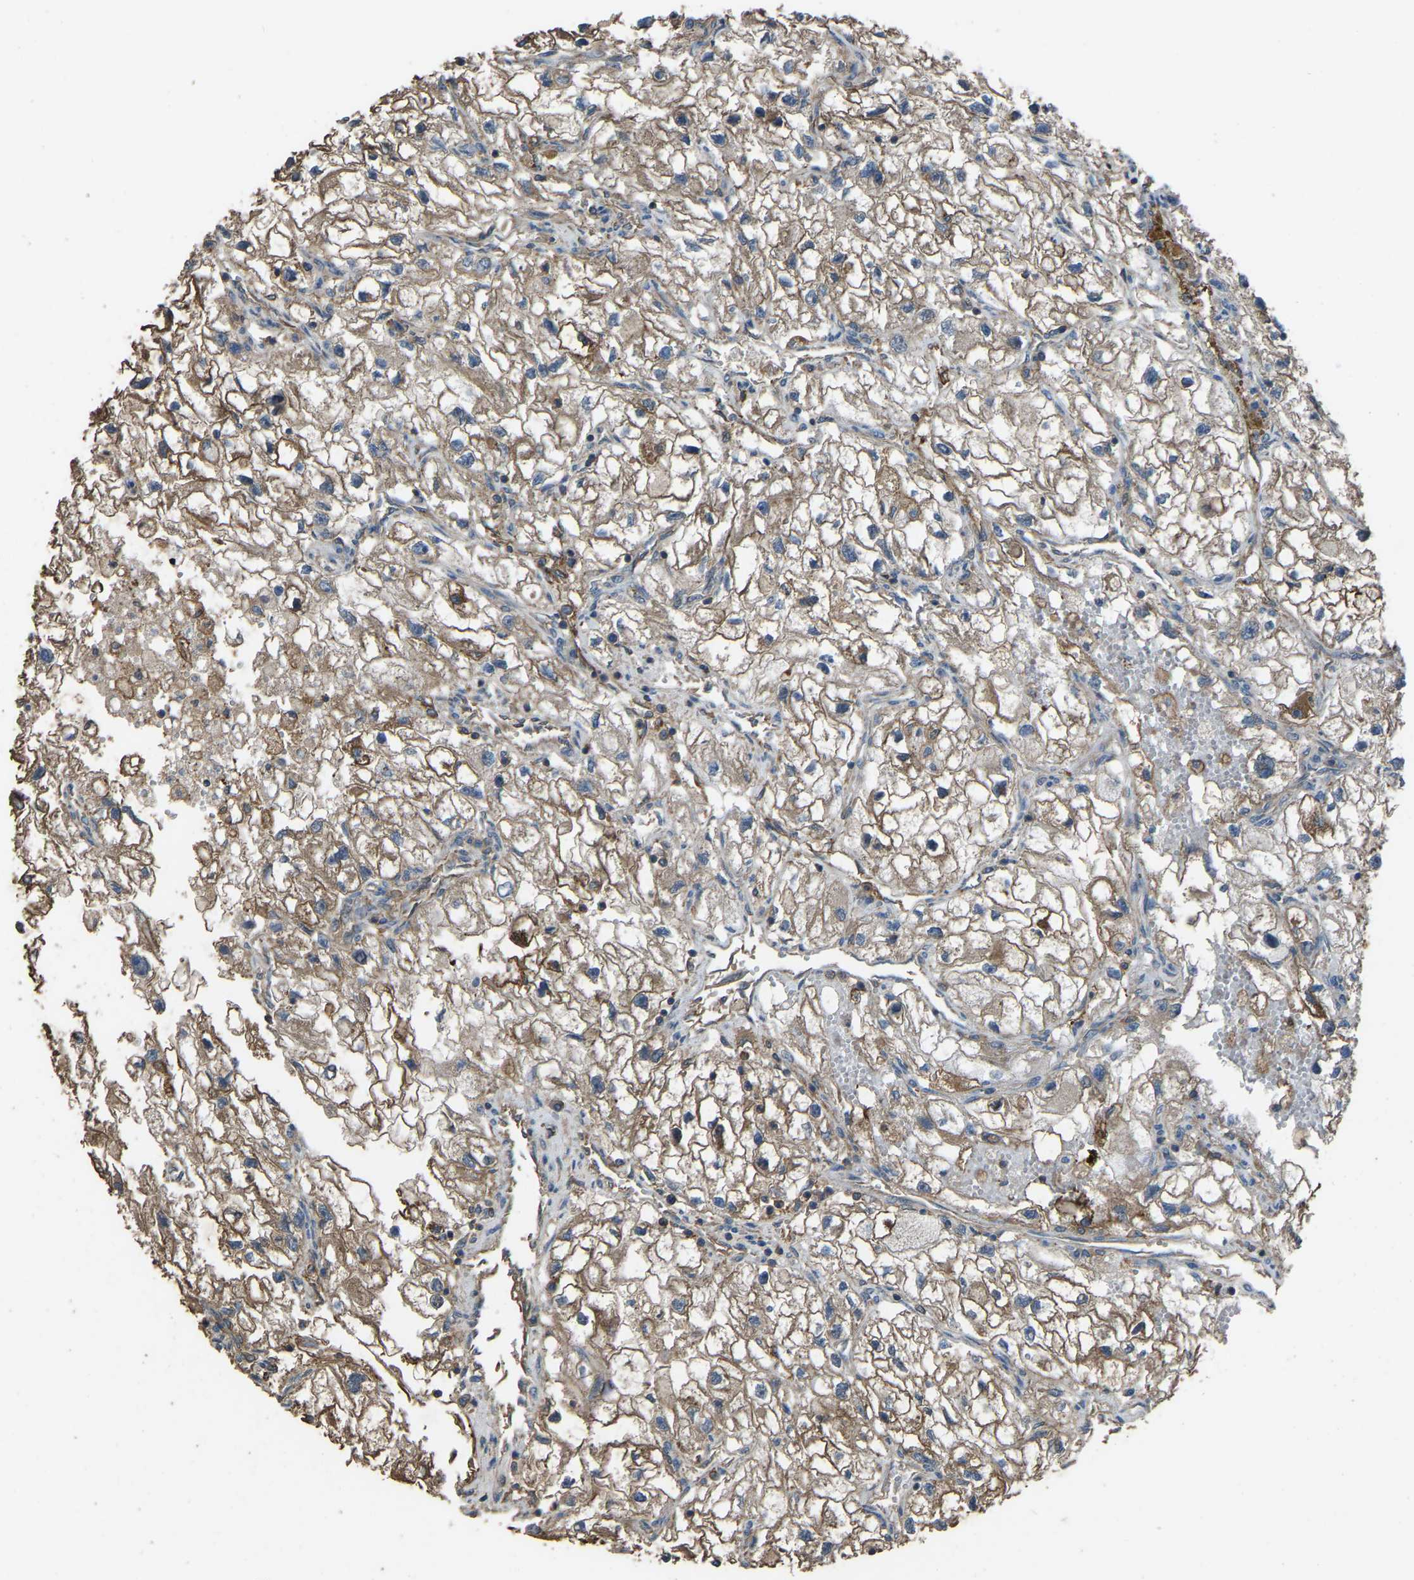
{"staining": {"intensity": "moderate", "quantity": ">75%", "location": "cytoplasmic/membranous"}, "tissue": "renal cancer", "cell_type": "Tumor cells", "image_type": "cancer", "snomed": [{"axis": "morphology", "description": "Adenocarcinoma, NOS"}, {"axis": "topography", "description": "Kidney"}], "caption": "The micrograph demonstrates staining of renal cancer, revealing moderate cytoplasmic/membranous protein expression (brown color) within tumor cells.", "gene": "SLC4A2", "patient": {"sex": "female", "age": 70}}